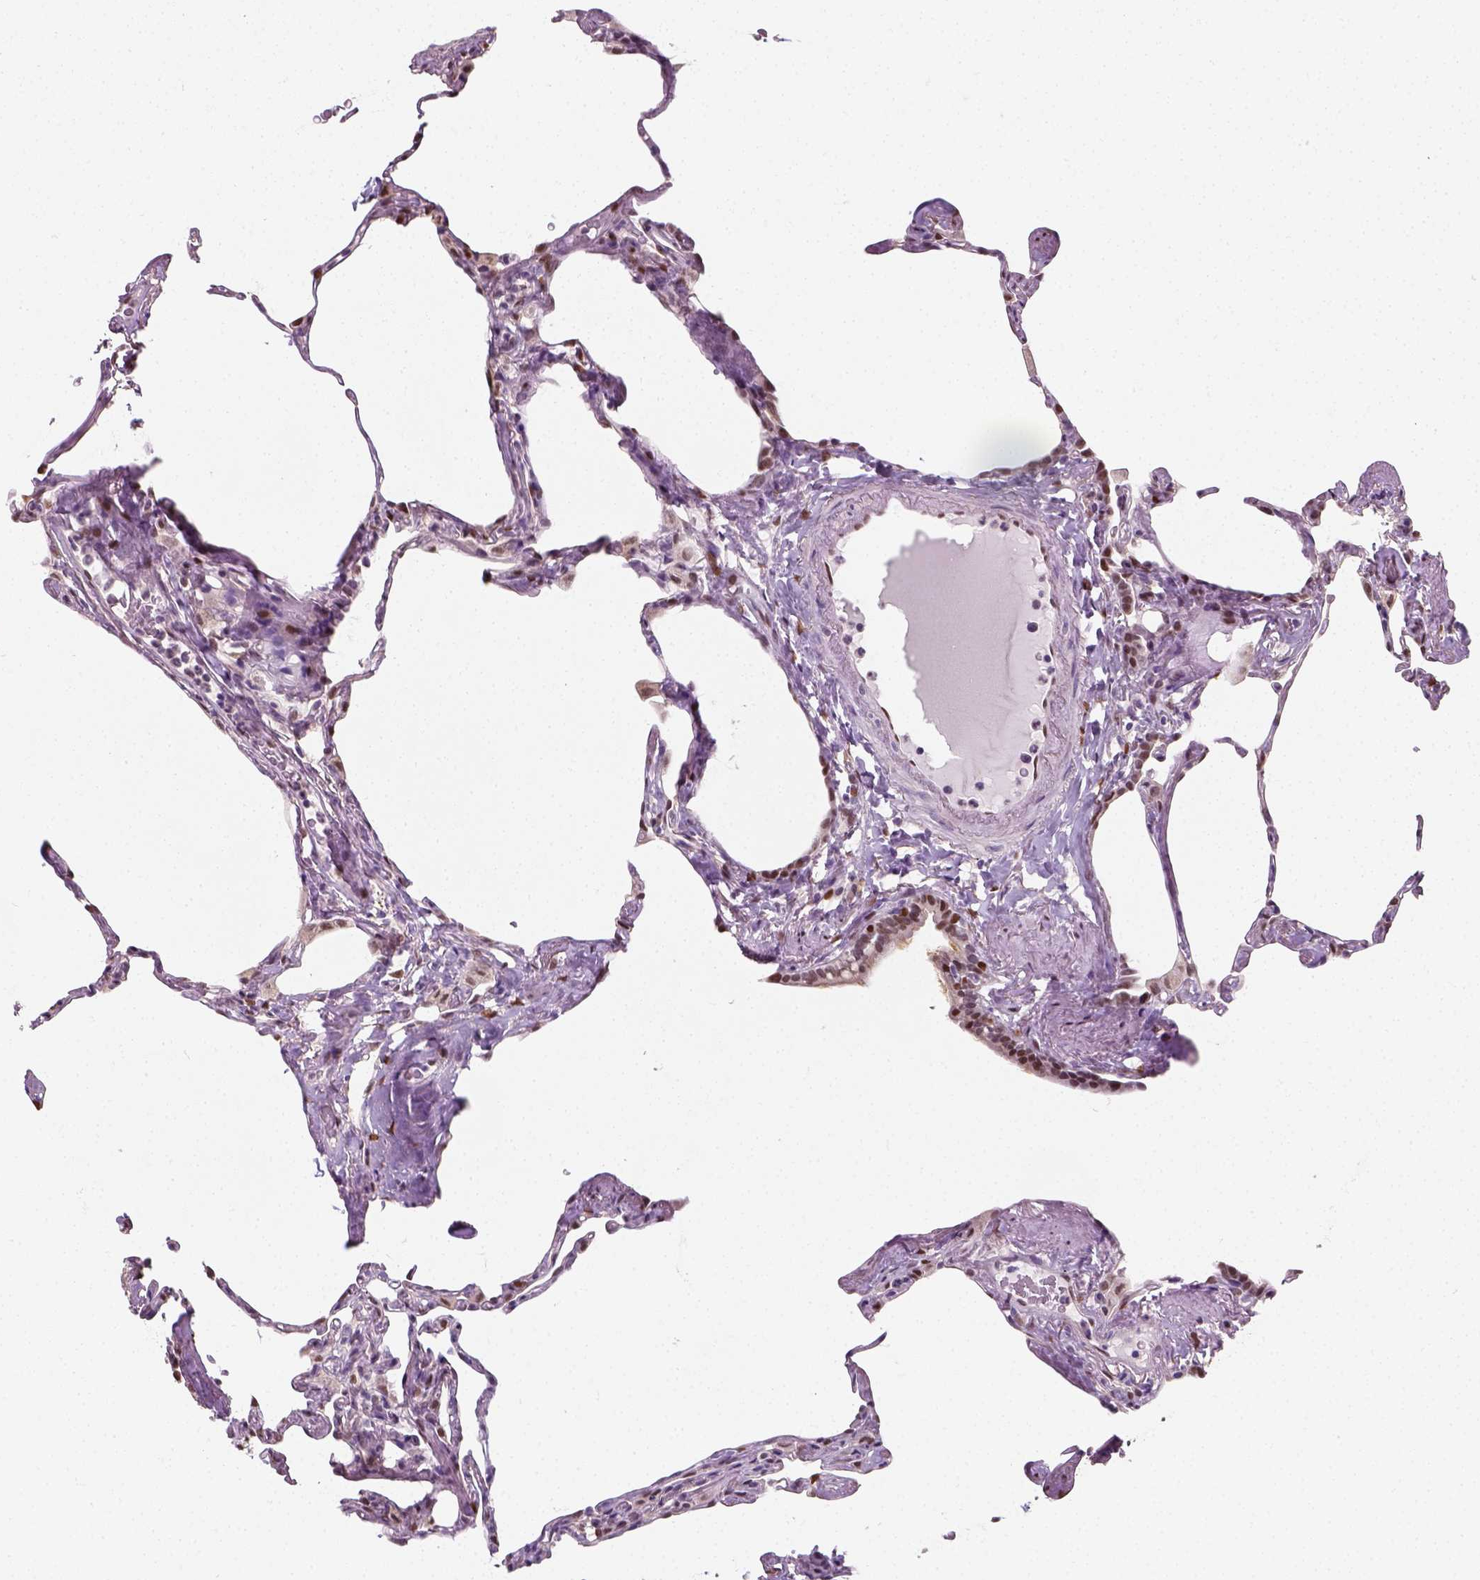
{"staining": {"intensity": "moderate", "quantity": ">75%", "location": "nuclear"}, "tissue": "lung", "cell_type": "Alveolar cells", "image_type": "normal", "snomed": [{"axis": "morphology", "description": "Normal tissue, NOS"}, {"axis": "topography", "description": "Lung"}], "caption": "Protein expression analysis of benign lung exhibits moderate nuclear staining in approximately >75% of alveolar cells. (DAB (3,3'-diaminobenzidine) IHC with brightfield microscopy, high magnification).", "gene": "C1orf112", "patient": {"sex": "male", "age": 65}}